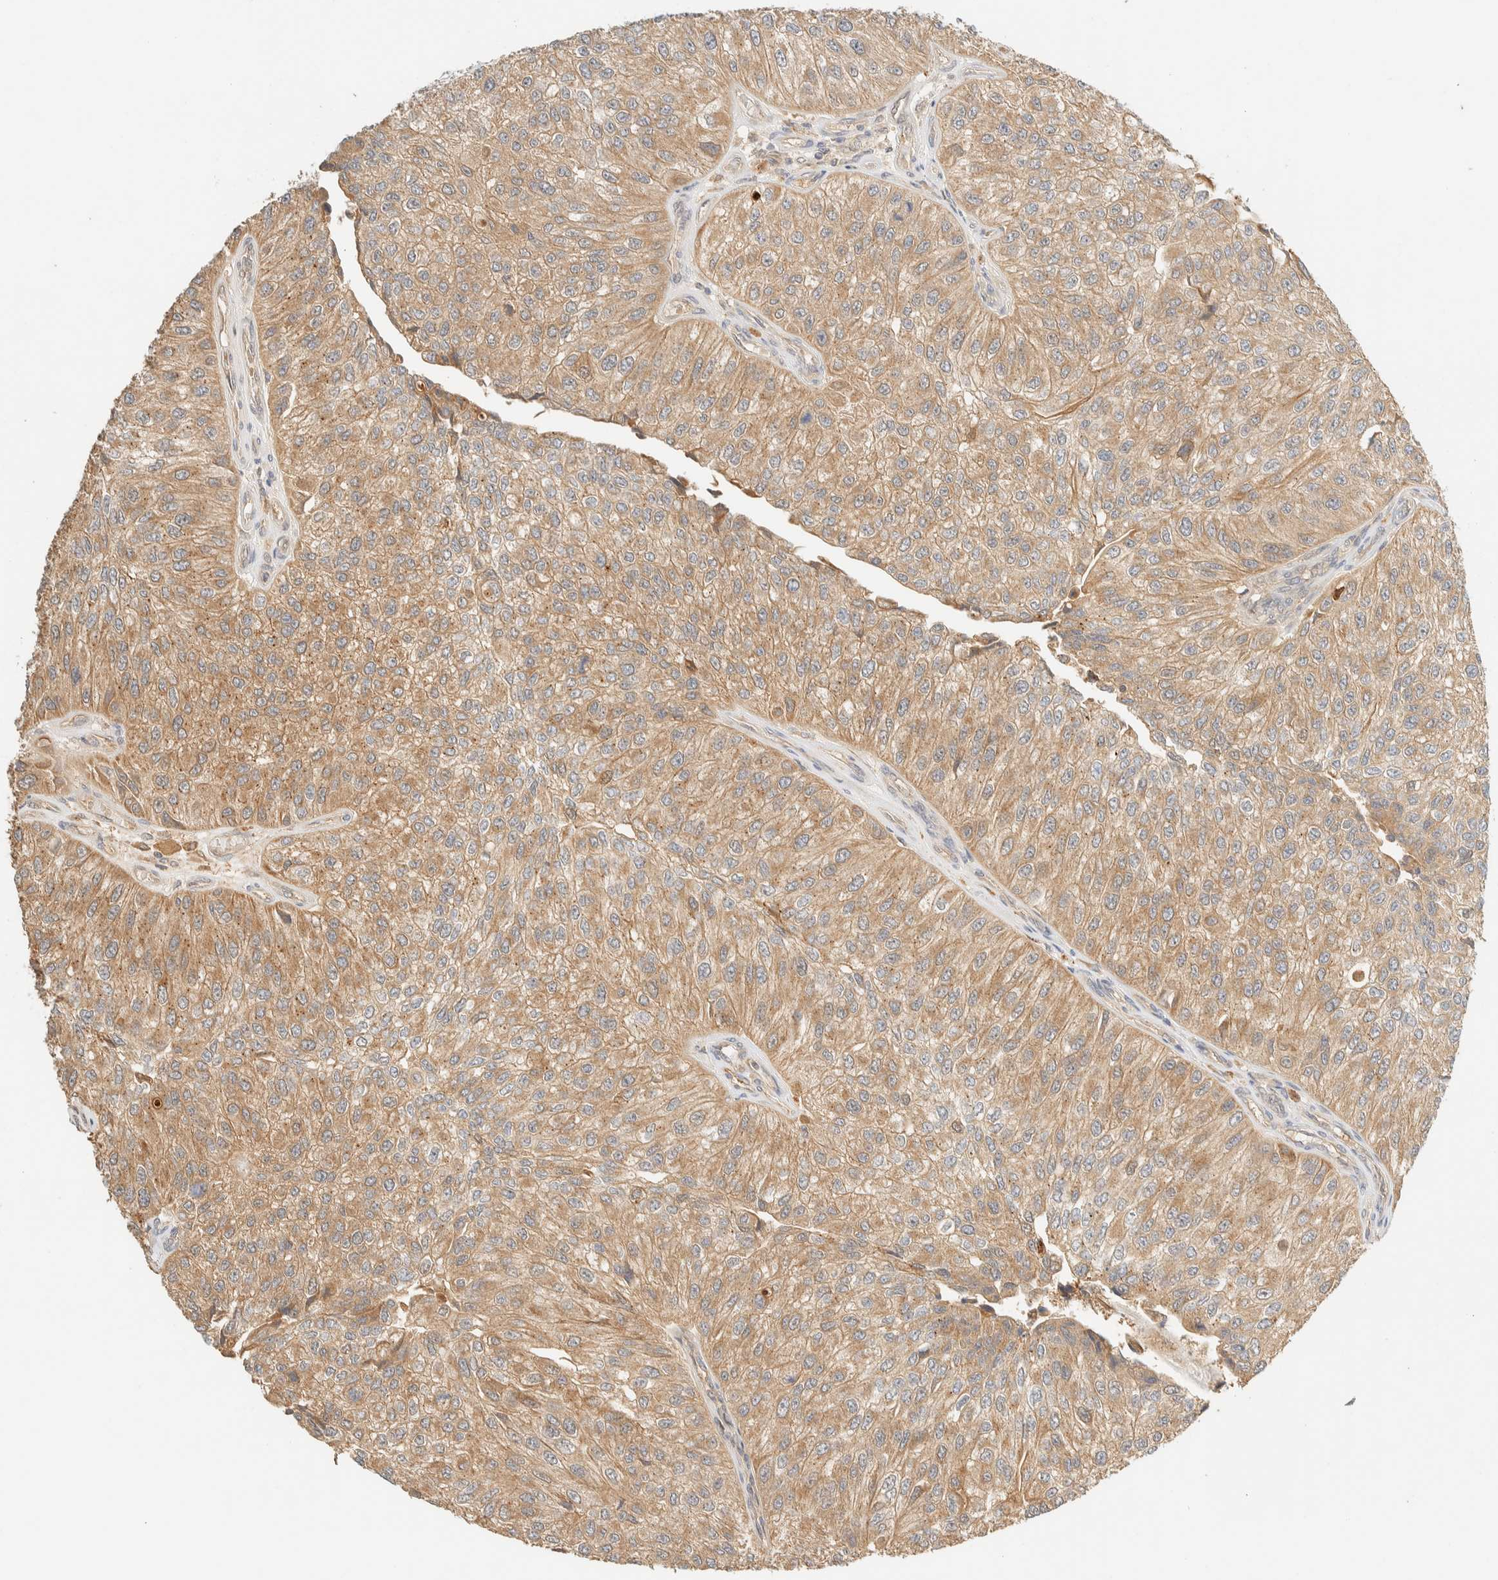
{"staining": {"intensity": "moderate", "quantity": ">75%", "location": "cytoplasmic/membranous"}, "tissue": "urothelial cancer", "cell_type": "Tumor cells", "image_type": "cancer", "snomed": [{"axis": "morphology", "description": "Urothelial carcinoma, High grade"}, {"axis": "topography", "description": "Kidney"}, {"axis": "topography", "description": "Urinary bladder"}], "caption": "Immunohistochemical staining of urothelial carcinoma (high-grade) reveals medium levels of moderate cytoplasmic/membranous positivity in about >75% of tumor cells. Nuclei are stained in blue.", "gene": "ZBTB34", "patient": {"sex": "male", "age": 77}}